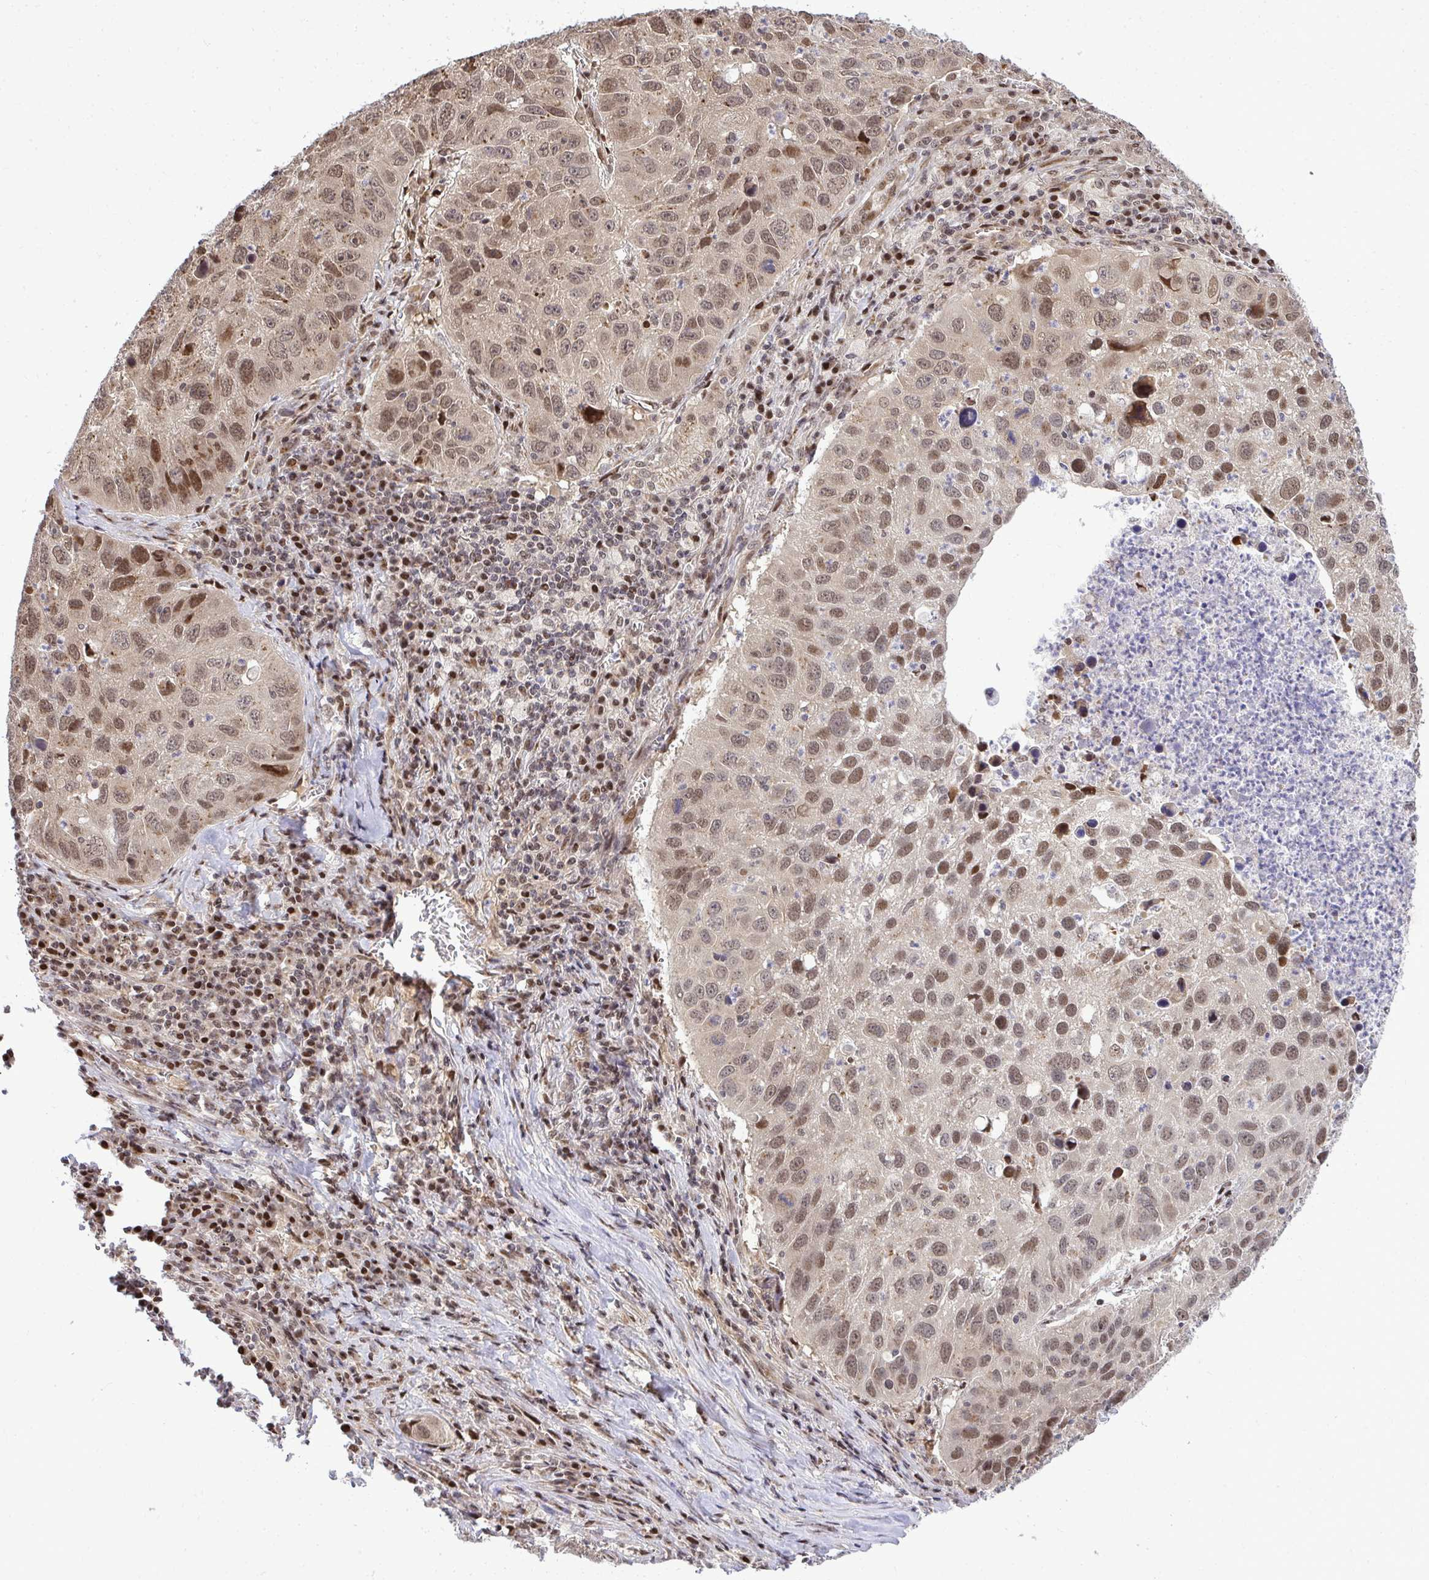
{"staining": {"intensity": "moderate", "quantity": ">75%", "location": "nuclear"}, "tissue": "lung cancer", "cell_type": "Tumor cells", "image_type": "cancer", "snomed": [{"axis": "morphology", "description": "Squamous cell carcinoma, NOS"}, {"axis": "topography", "description": "Lung"}], "caption": "Lung cancer (squamous cell carcinoma) stained with IHC exhibits moderate nuclear staining in approximately >75% of tumor cells.", "gene": "PIGY", "patient": {"sex": "female", "age": 61}}